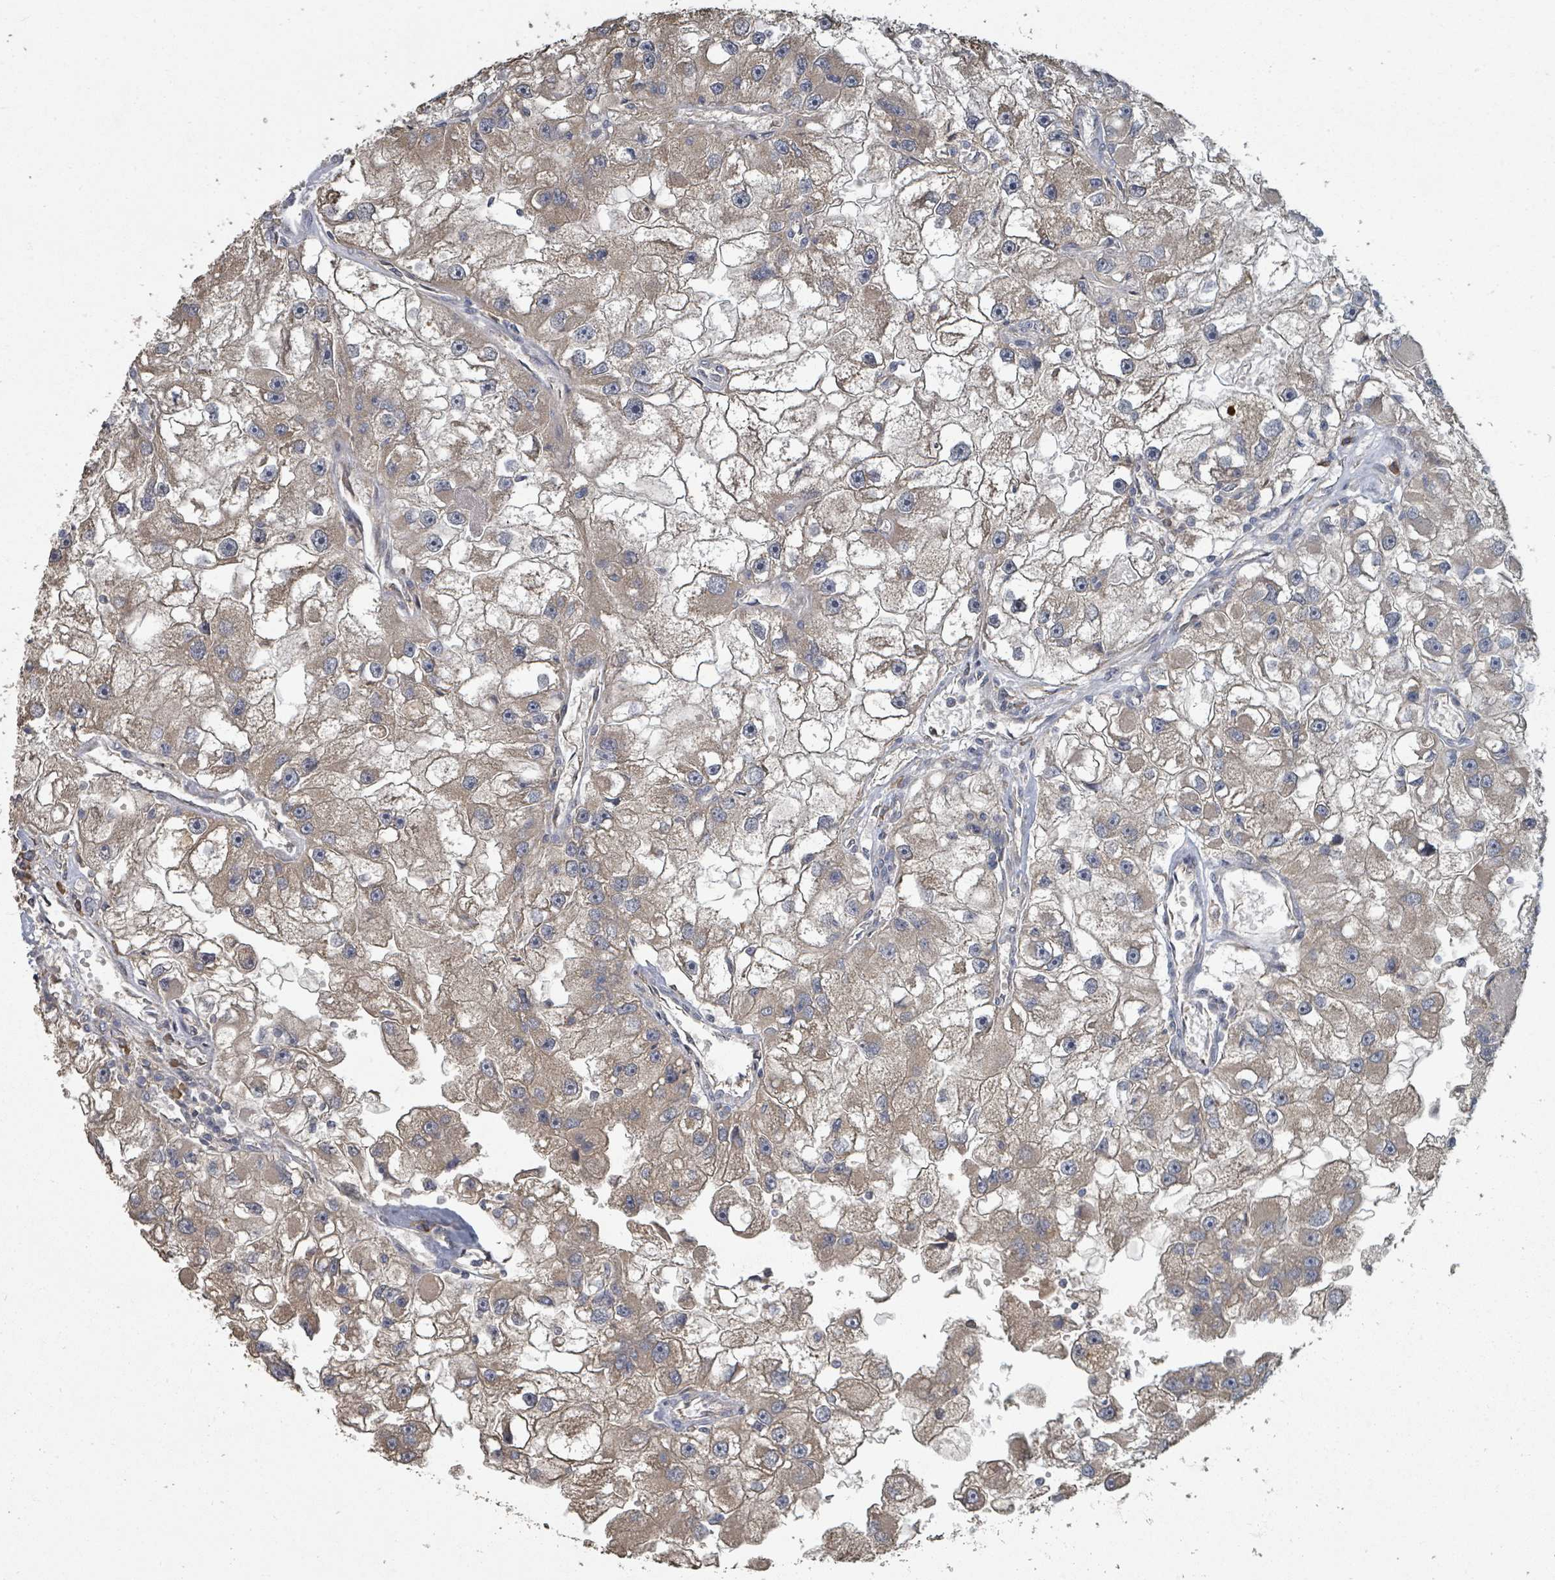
{"staining": {"intensity": "moderate", "quantity": "25%-75%", "location": "cytoplasmic/membranous"}, "tissue": "renal cancer", "cell_type": "Tumor cells", "image_type": "cancer", "snomed": [{"axis": "morphology", "description": "Adenocarcinoma, NOS"}, {"axis": "topography", "description": "Kidney"}], "caption": "IHC photomicrograph of human adenocarcinoma (renal) stained for a protein (brown), which reveals medium levels of moderate cytoplasmic/membranous positivity in approximately 25%-75% of tumor cells.", "gene": "WDFY1", "patient": {"sex": "male", "age": 63}}